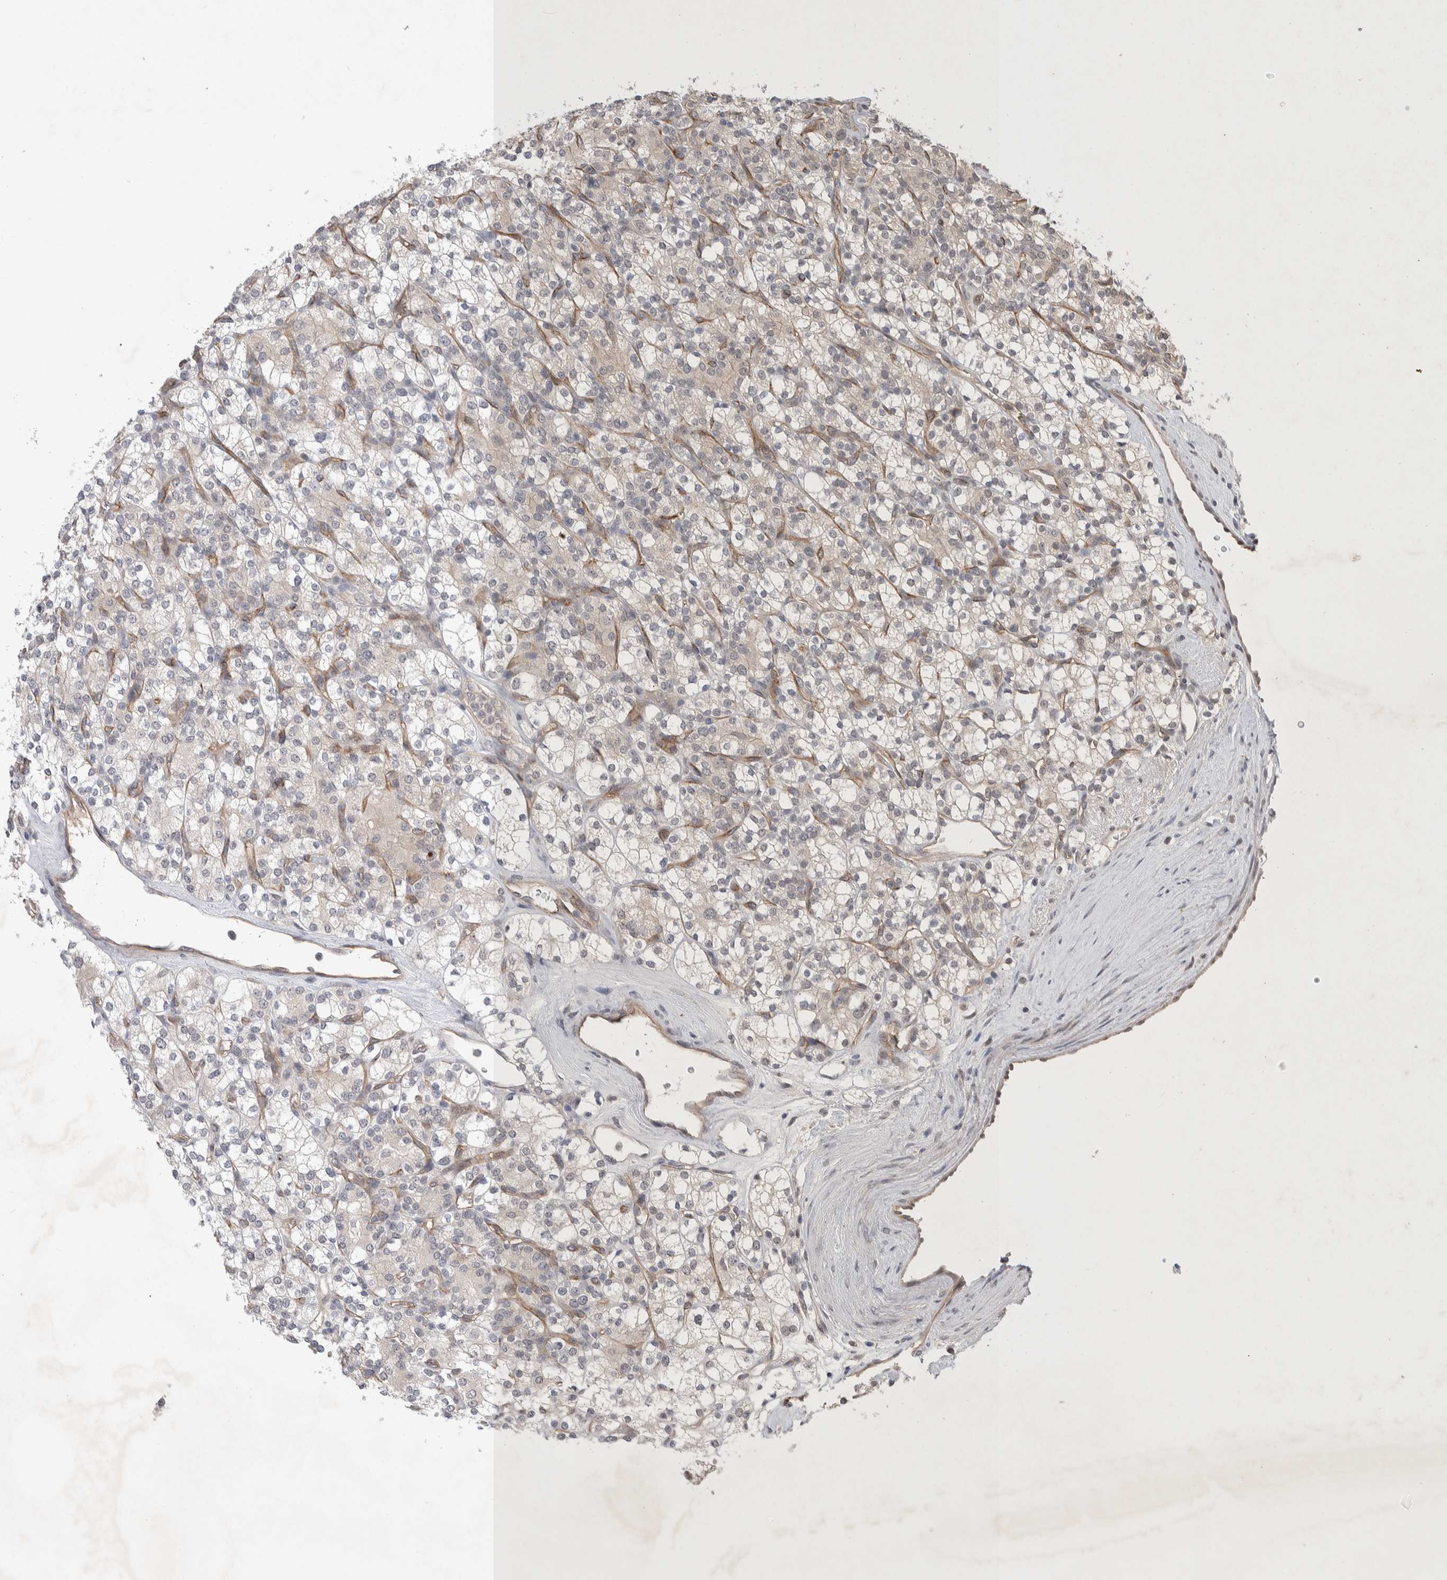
{"staining": {"intensity": "negative", "quantity": "none", "location": "none"}, "tissue": "renal cancer", "cell_type": "Tumor cells", "image_type": "cancer", "snomed": [{"axis": "morphology", "description": "Adenocarcinoma, NOS"}, {"axis": "topography", "description": "Kidney"}], "caption": "Tumor cells show no significant protein positivity in renal adenocarcinoma.", "gene": "ZNF704", "patient": {"sex": "male", "age": 77}}